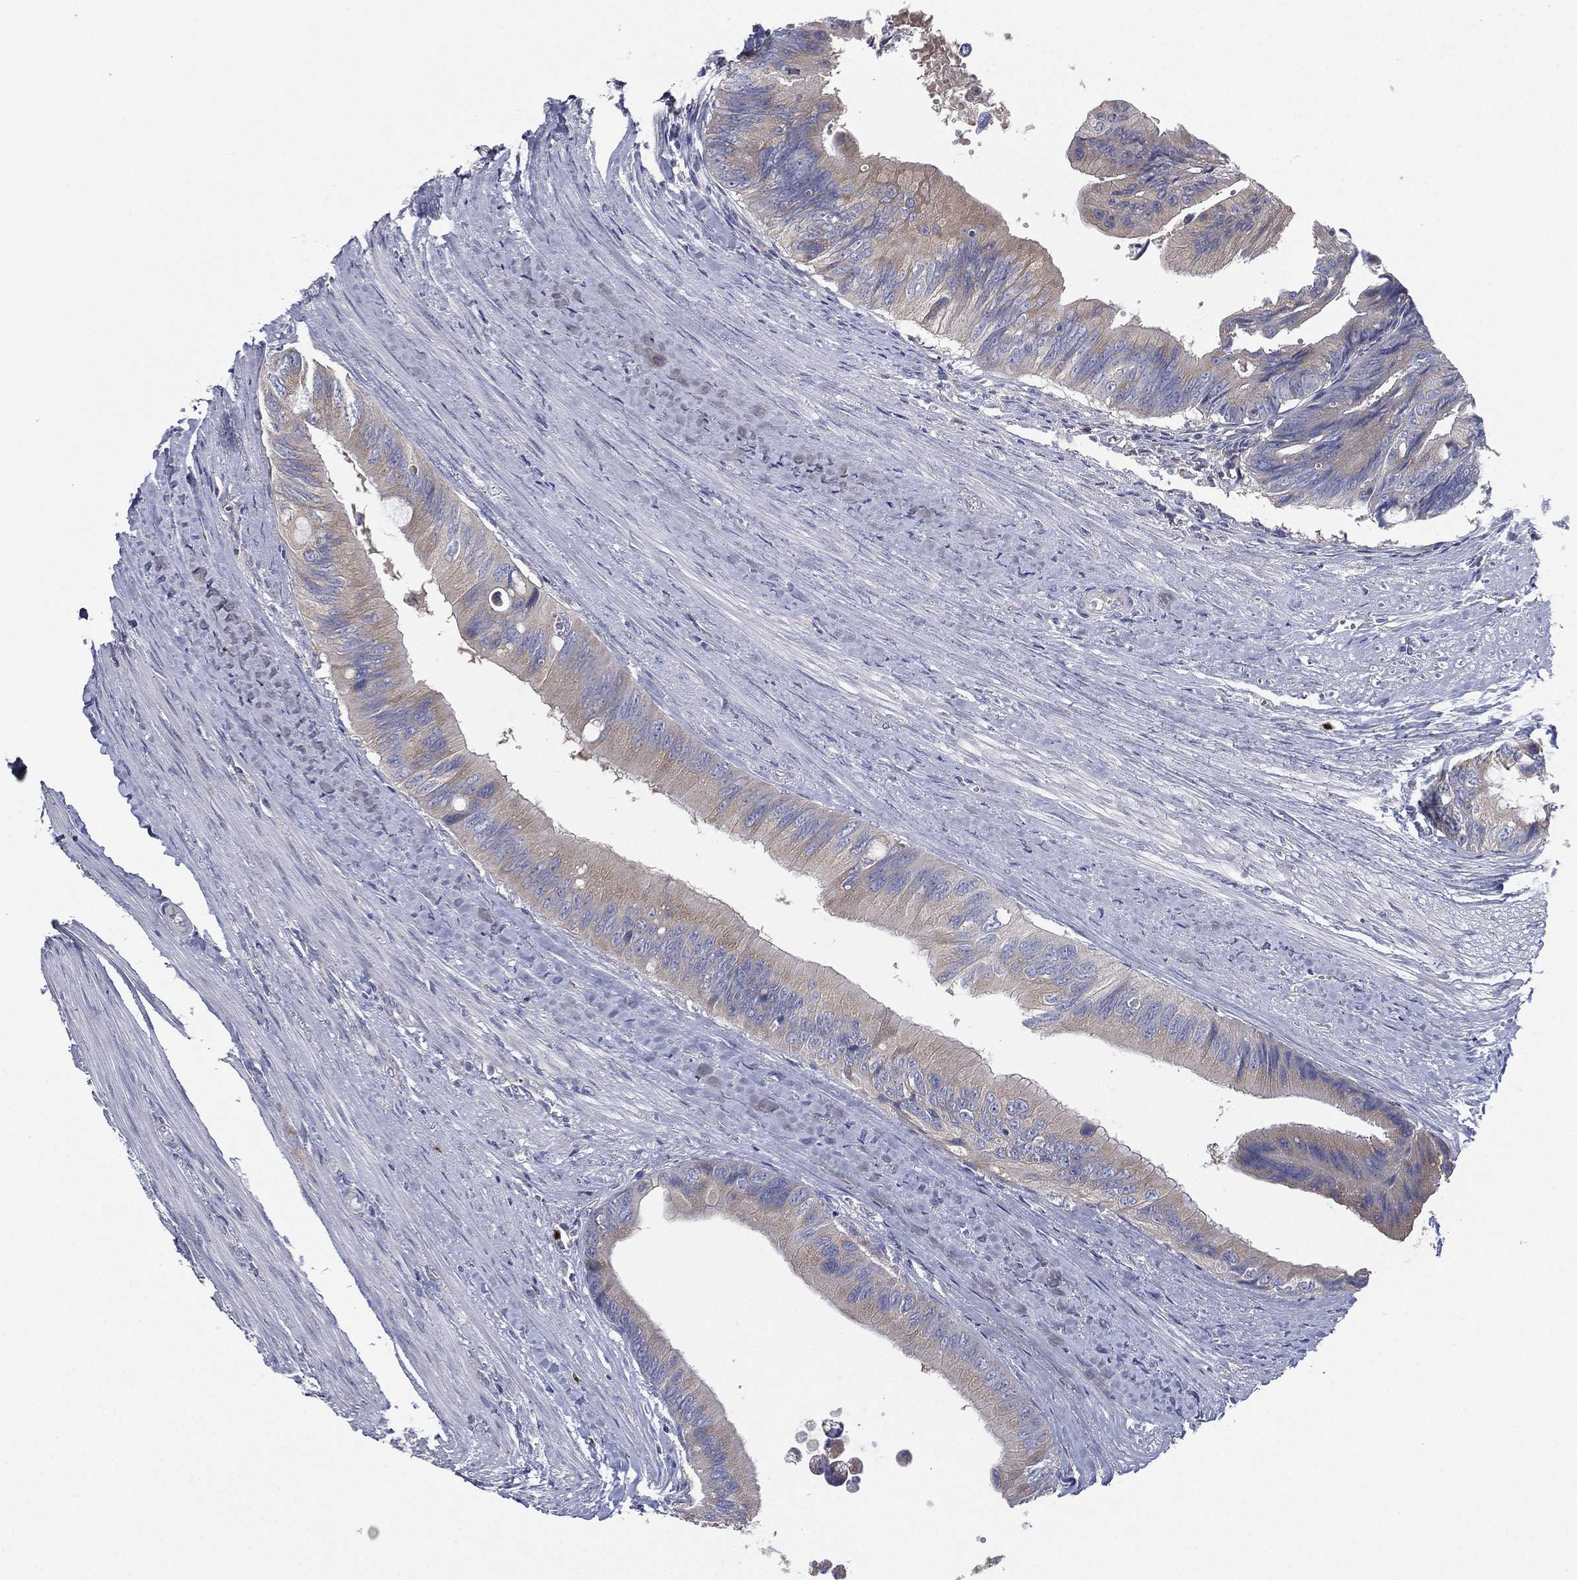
{"staining": {"intensity": "weak", "quantity": "25%-75%", "location": "cytoplasmic/membranous"}, "tissue": "colorectal cancer", "cell_type": "Tumor cells", "image_type": "cancer", "snomed": [{"axis": "morphology", "description": "Normal tissue, NOS"}, {"axis": "morphology", "description": "Adenocarcinoma, NOS"}, {"axis": "topography", "description": "Colon"}], "caption": "DAB (3,3'-diaminobenzidine) immunohistochemical staining of human colorectal adenocarcinoma reveals weak cytoplasmic/membranous protein staining in approximately 25%-75% of tumor cells.", "gene": "ATP8A2", "patient": {"sex": "male", "age": 65}}